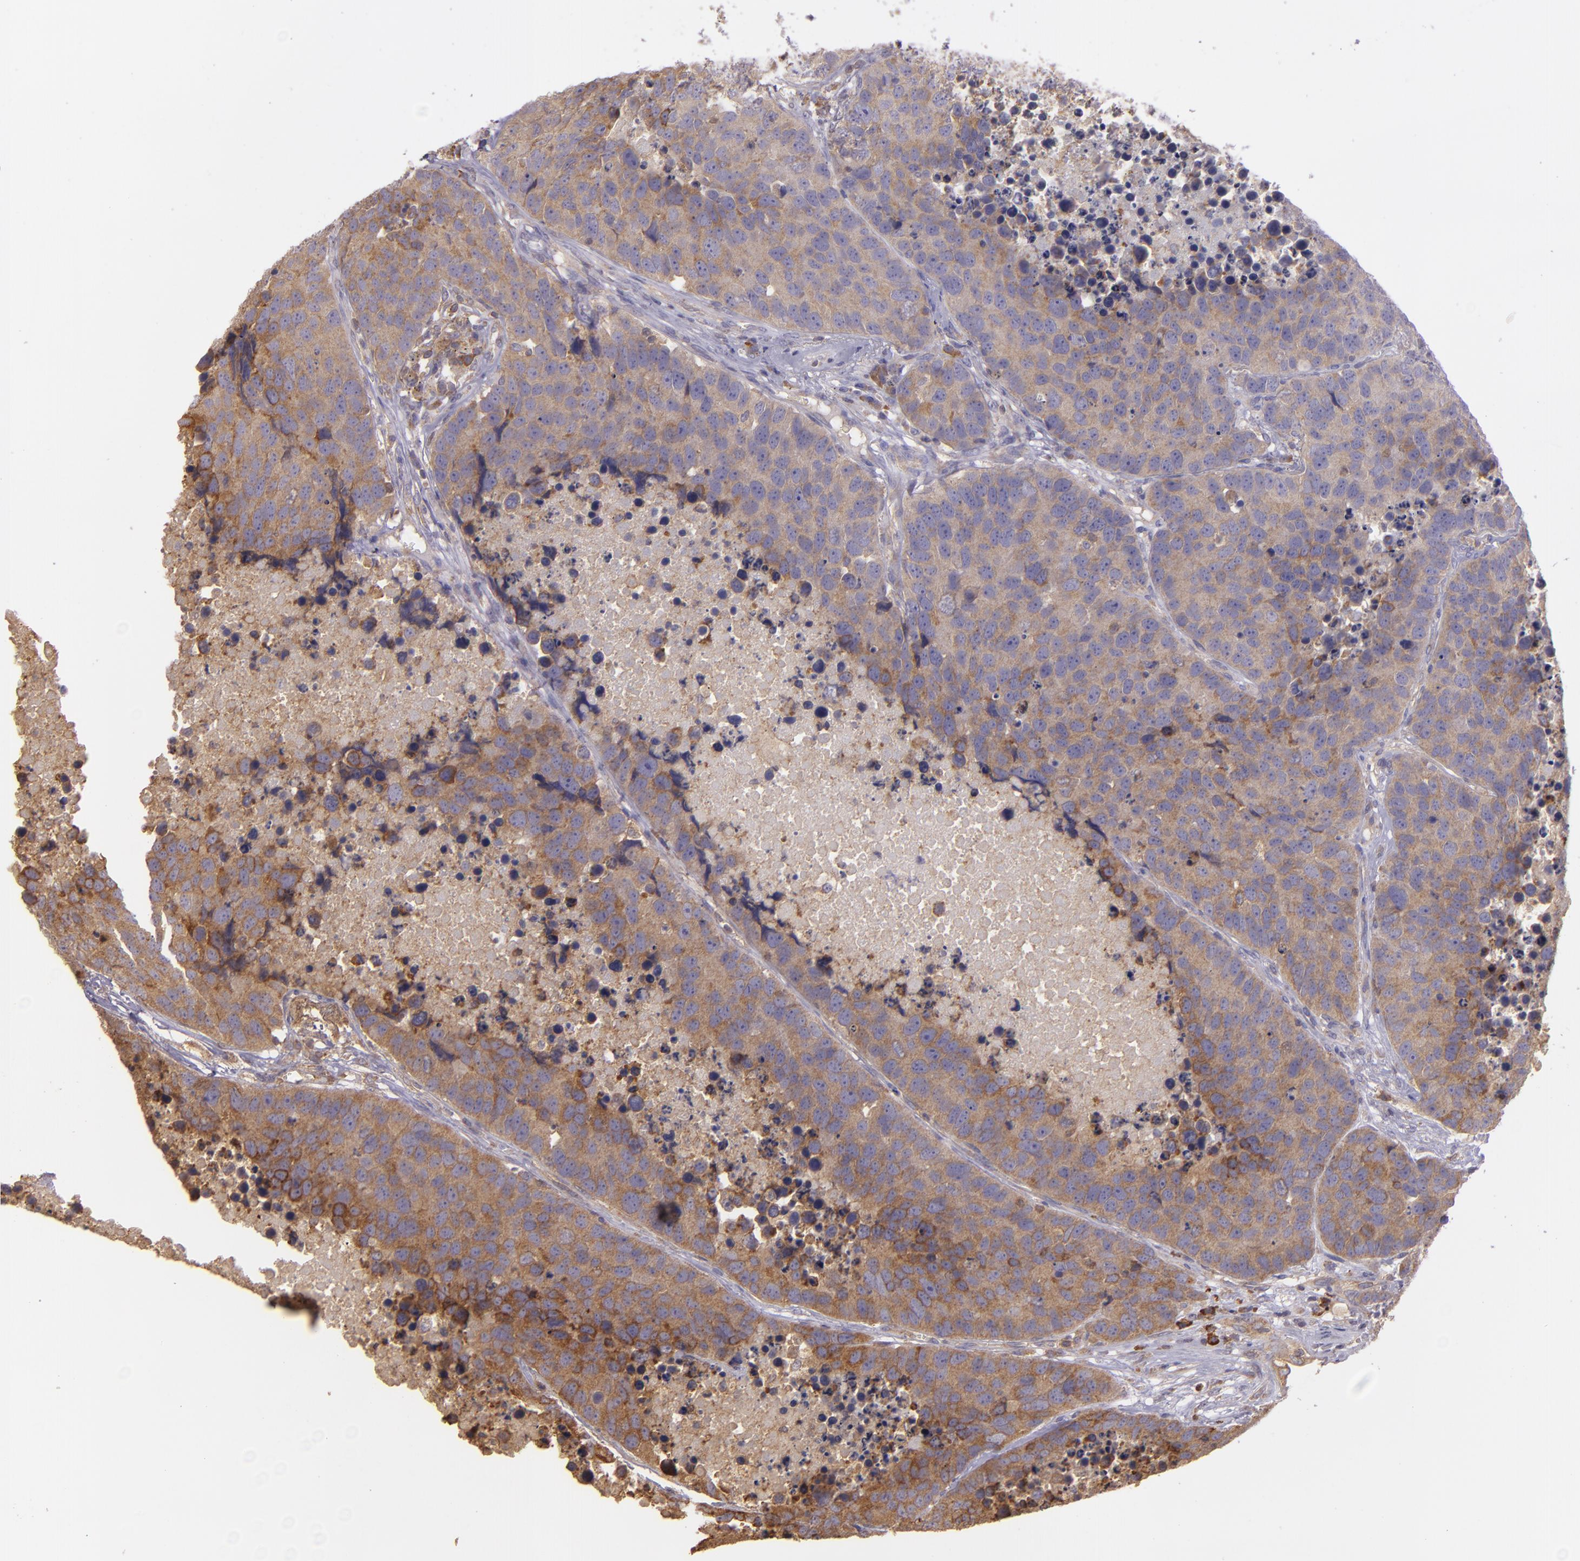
{"staining": {"intensity": "strong", "quantity": ">75%", "location": "cytoplasmic/membranous"}, "tissue": "carcinoid", "cell_type": "Tumor cells", "image_type": "cancer", "snomed": [{"axis": "morphology", "description": "Carcinoid, malignant, NOS"}, {"axis": "topography", "description": "Lung"}], "caption": "Protein staining of carcinoid tissue demonstrates strong cytoplasmic/membranous staining in approximately >75% of tumor cells. (Brightfield microscopy of DAB IHC at high magnification).", "gene": "ECE1", "patient": {"sex": "male", "age": 60}}